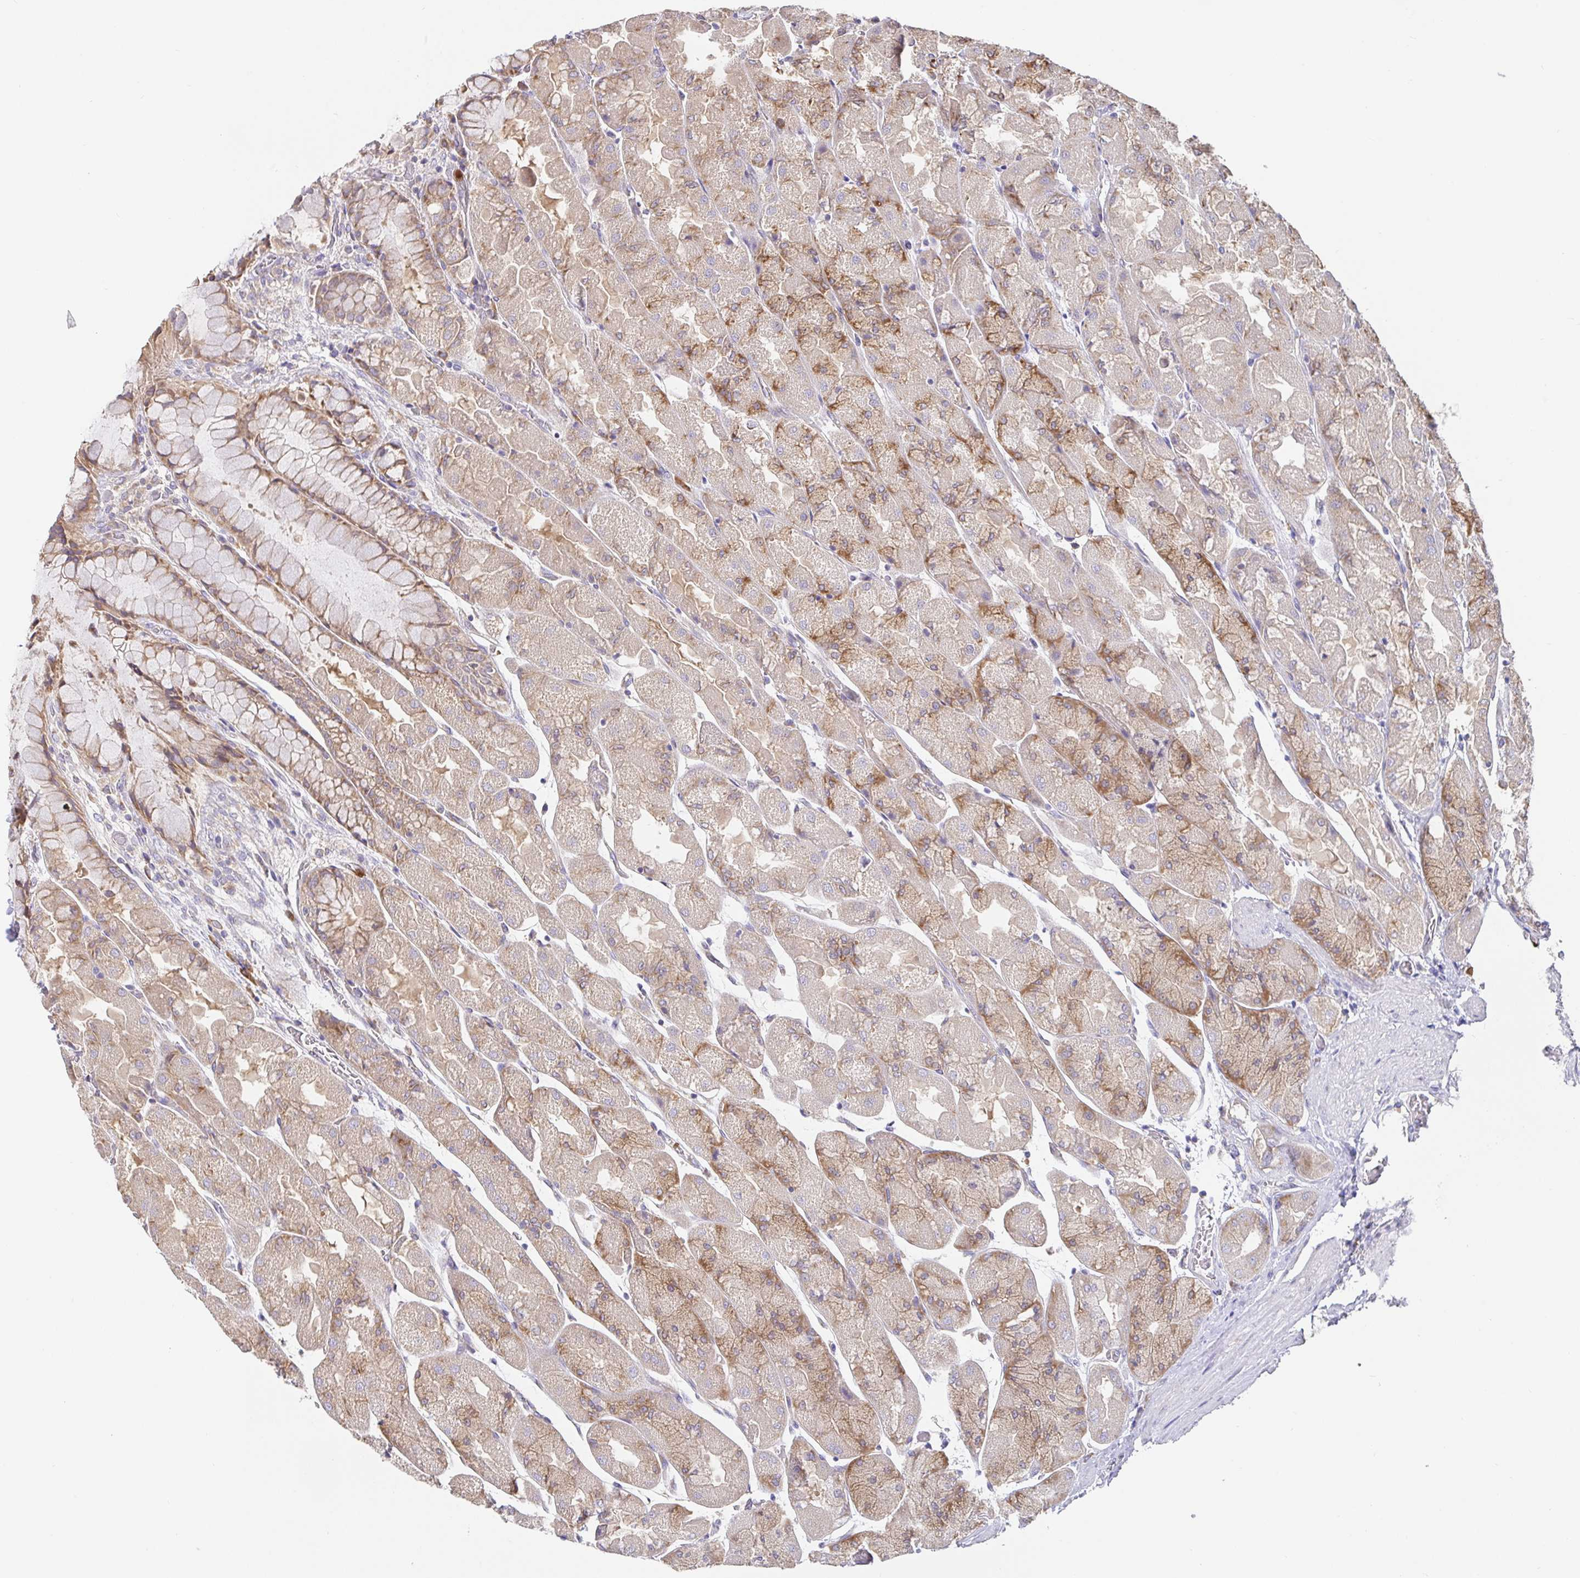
{"staining": {"intensity": "moderate", "quantity": "25%-75%", "location": "cytoplasmic/membranous"}, "tissue": "stomach", "cell_type": "Glandular cells", "image_type": "normal", "snomed": [{"axis": "morphology", "description": "Normal tissue, NOS"}, {"axis": "topography", "description": "Stomach"}], "caption": "Immunohistochemical staining of benign human stomach exhibits medium levels of moderate cytoplasmic/membranous staining in approximately 25%-75% of glandular cells. Immunohistochemistry (ihc) stains the protein in brown and the nuclei are stained blue.", "gene": "PDPK1", "patient": {"sex": "female", "age": 61}}